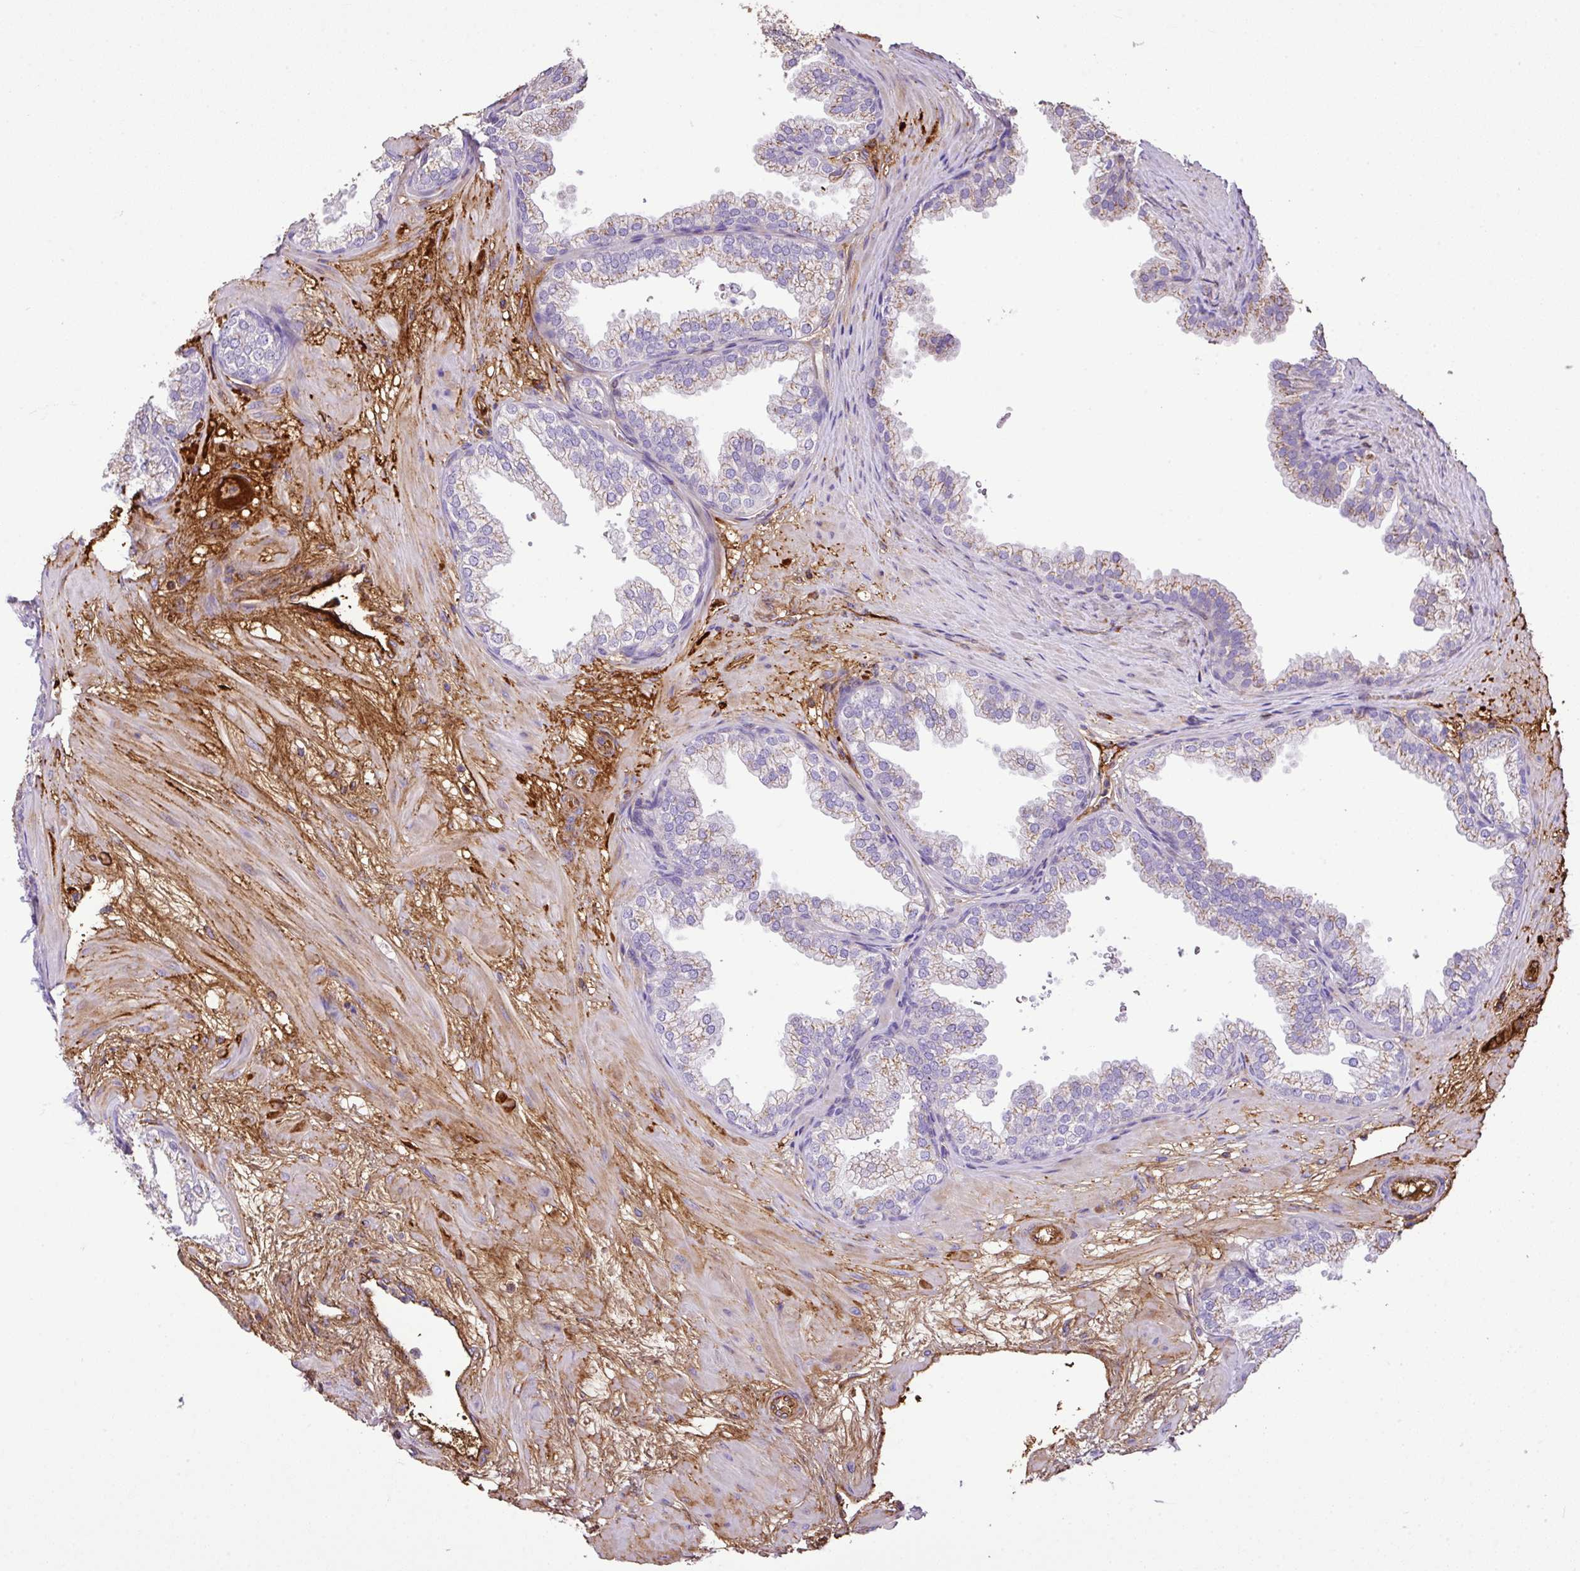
{"staining": {"intensity": "weak", "quantity": "<25%", "location": "cytoplasmic/membranous"}, "tissue": "prostate", "cell_type": "Glandular cells", "image_type": "normal", "snomed": [{"axis": "morphology", "description": "Normal tissue, NOS"}, {"axis": "topography", "description": "Prostate"}], "caption": "Prostate was stained to show a protein in brown. There is no significant staining in glandular cells. (Brightfield microscopy of DAB (3,3'-diaminobenzidine) IHC at high magnification).", "gene": "CTXN2", "patient": {"sex": "male", "age": 37}}